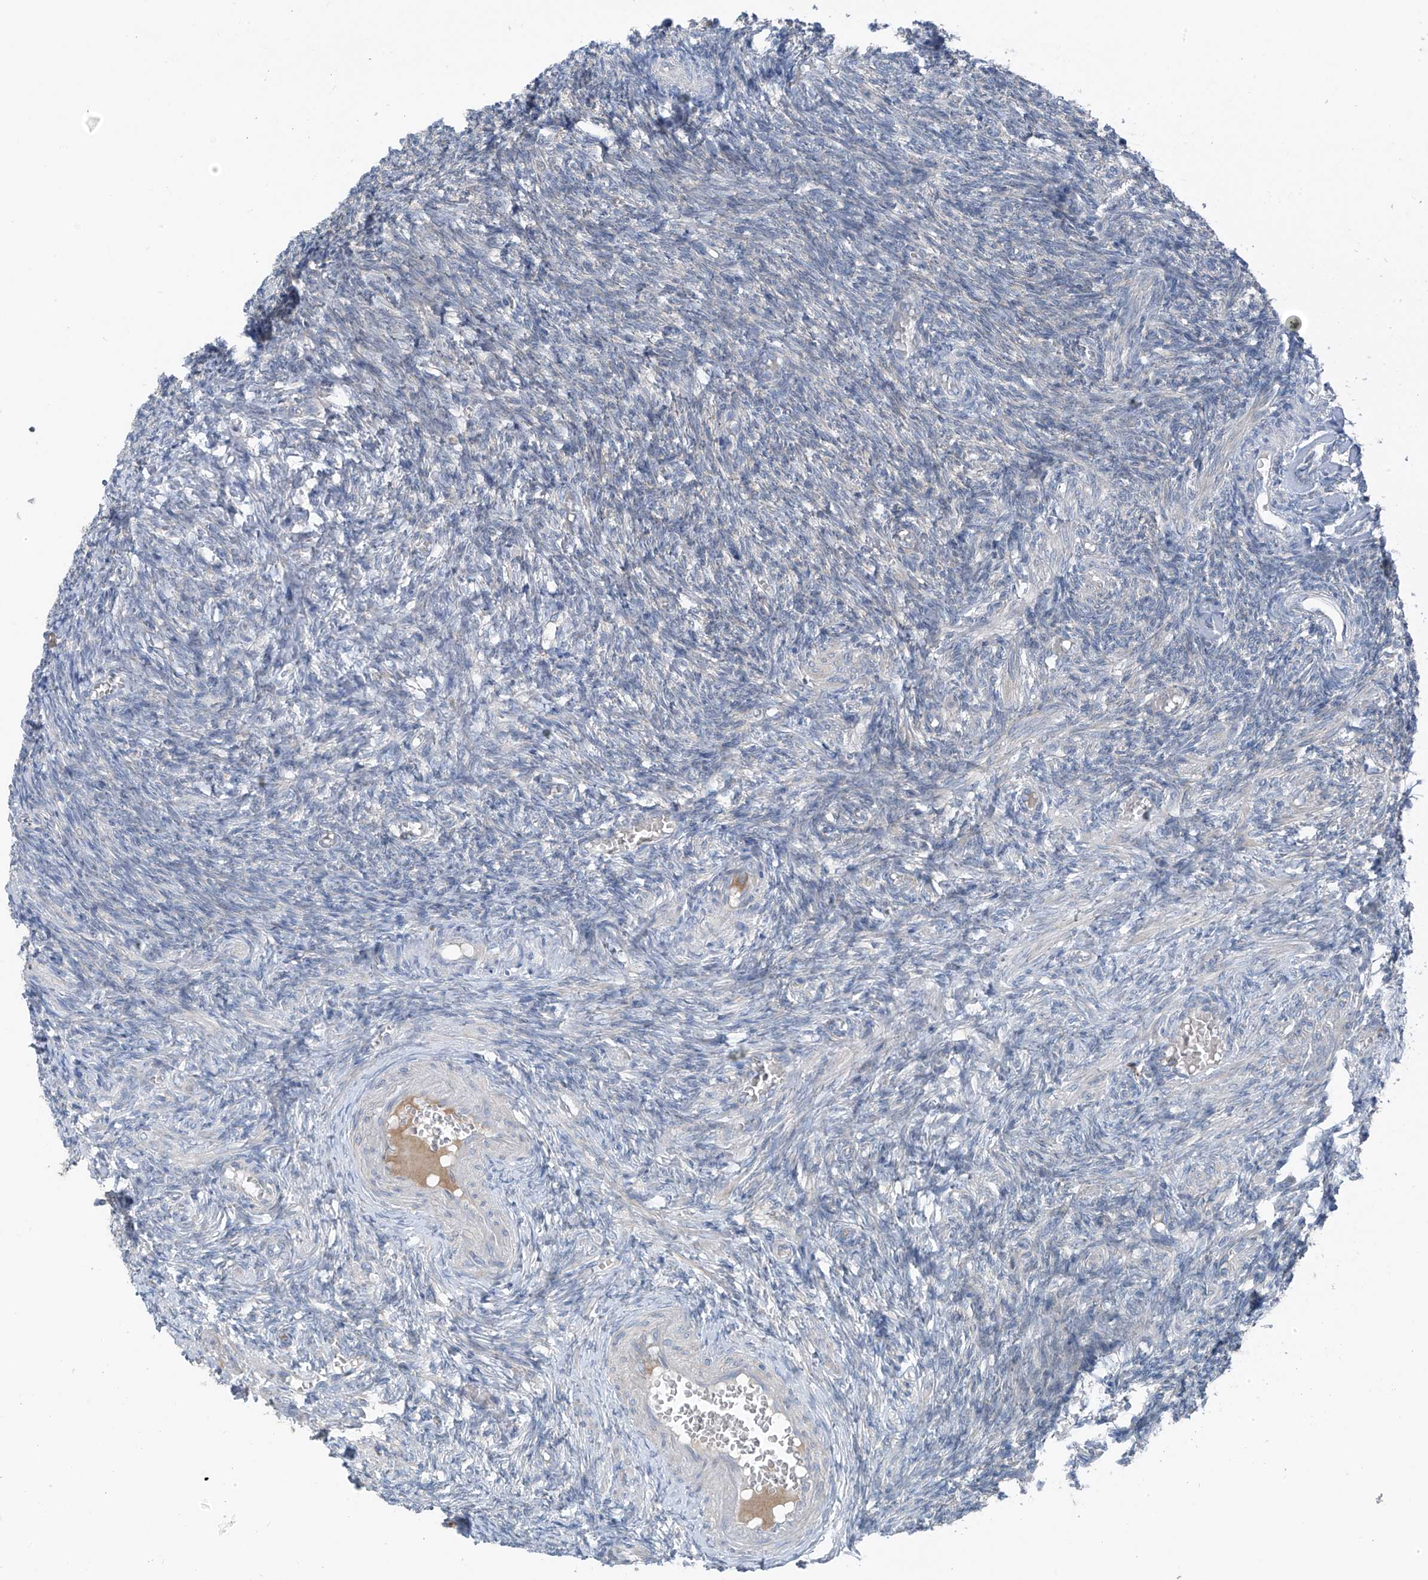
{"staining": {"intensity": "negative", "quantity": "none", "location": "none"}, "tissue": "ovary", "cell_type": "Ovarian stroma cells", "image_type": "normal", "snomed": [{"axis": "morphology", "description": "Normal tissue, NOS"}, {"axis": "topography", "description": "Ovary"}], "caption": "High power microscopy photomicrograph of an immunohistochemistry image of benign ovary, revealing no significant positivity in ovarian stroma cells. (DAB (3,3'-diaminobenzidine) immunohistochemistry (IHC), high magnification).", "gene": "SLC12A6", "patient": {"sex": "female", "age": 27}}